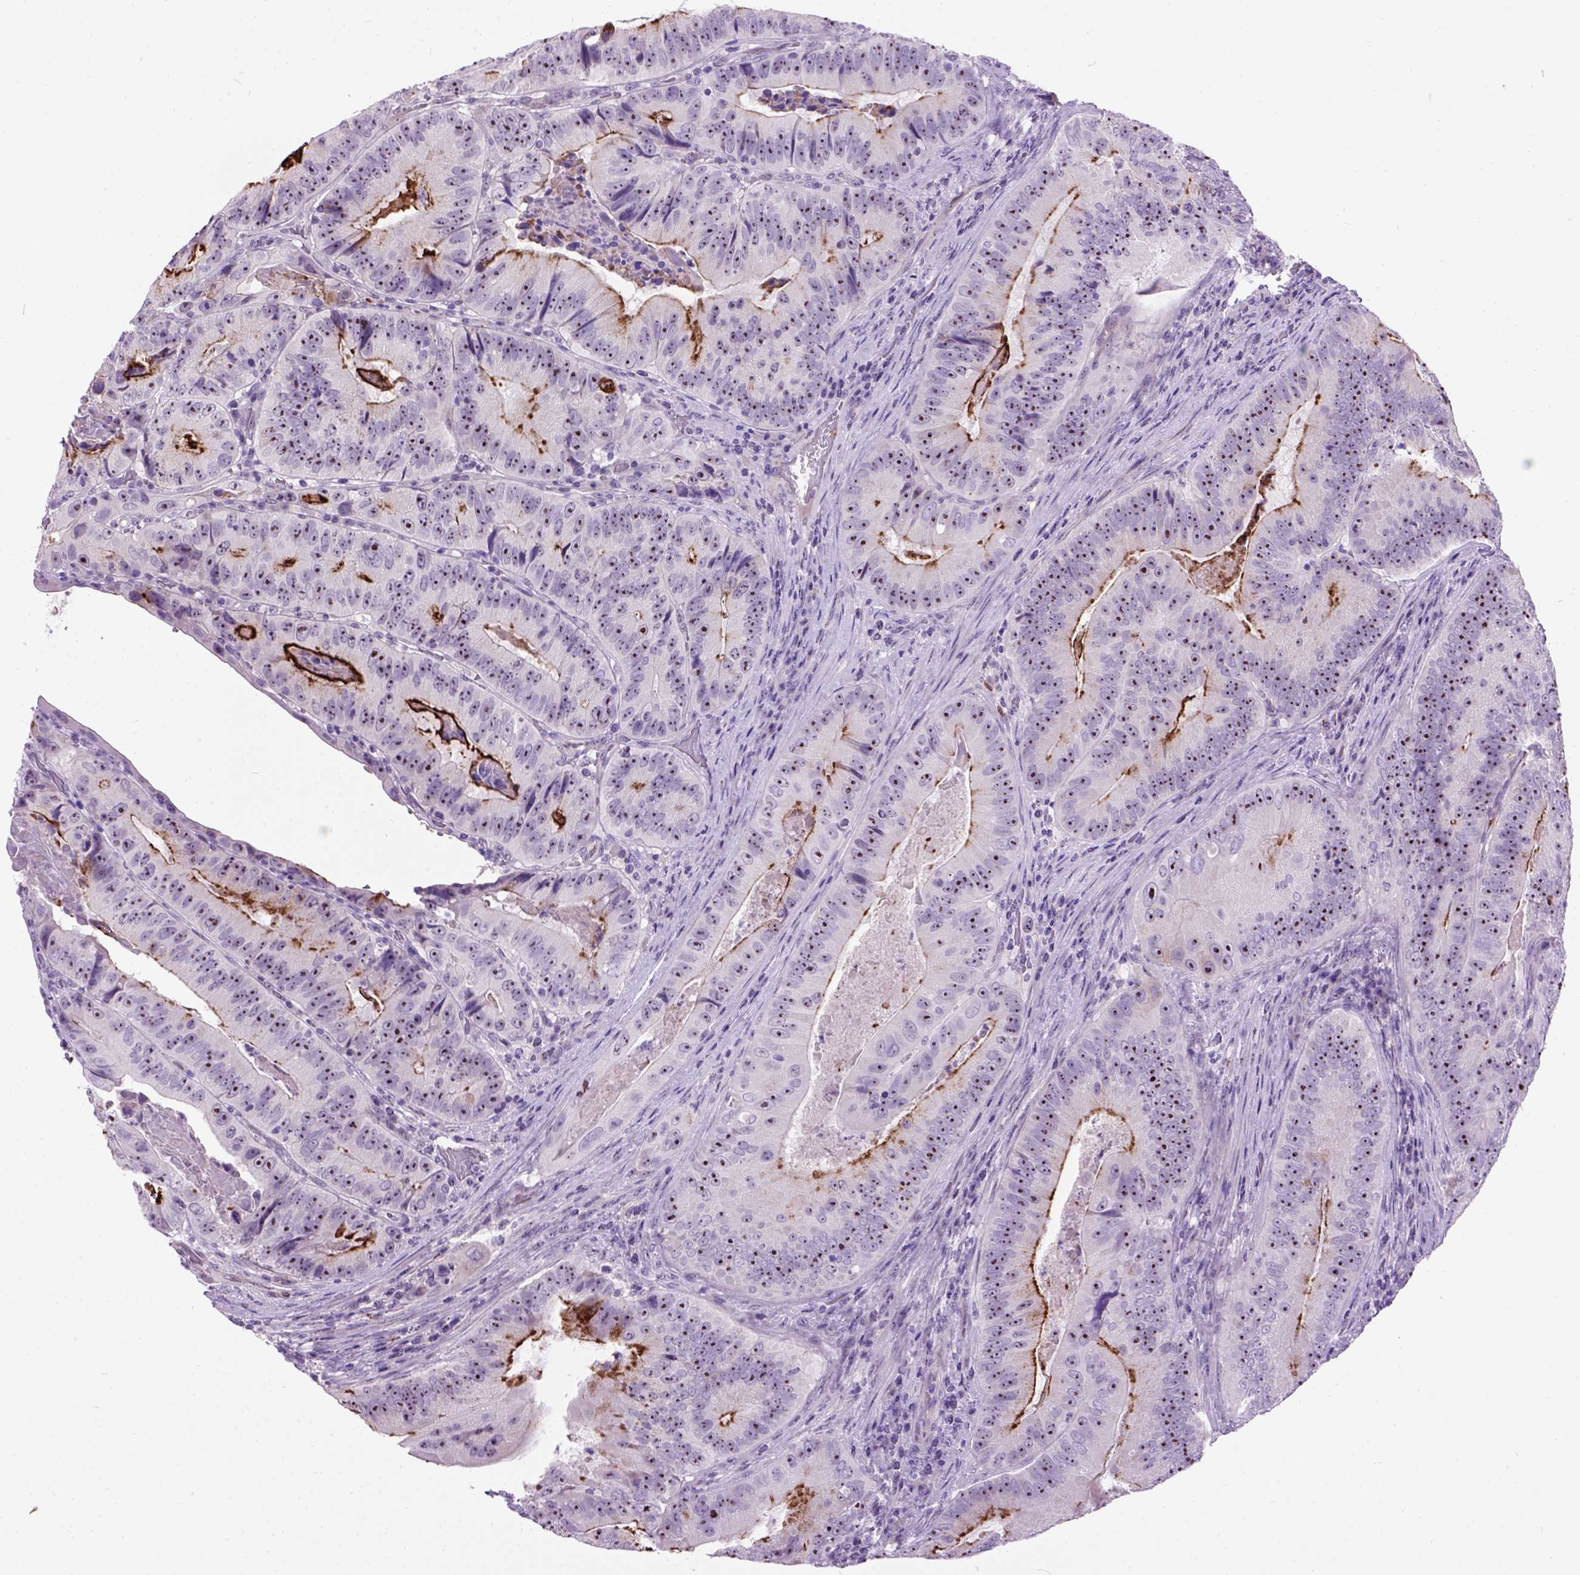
{"staining": {"intensity": "strong", "quantity": "<25%", "location": "cytoplasmic/membranous"}, "tissue": "colorectal cancer", "cell_type": "Tumor cells", "image_type": "cancer", "snomed": [{"axis": "morphology", "description": "Adenocarcinoma, NOS"}, {"axis": "topography", "description": "Colon"}], "caption": "Colorectal adenocarcinoma stained with a protein marker shows strong staining in tumor cells.", "gene": "MAPT", "patient": {"sex": "female", "age": 86}}